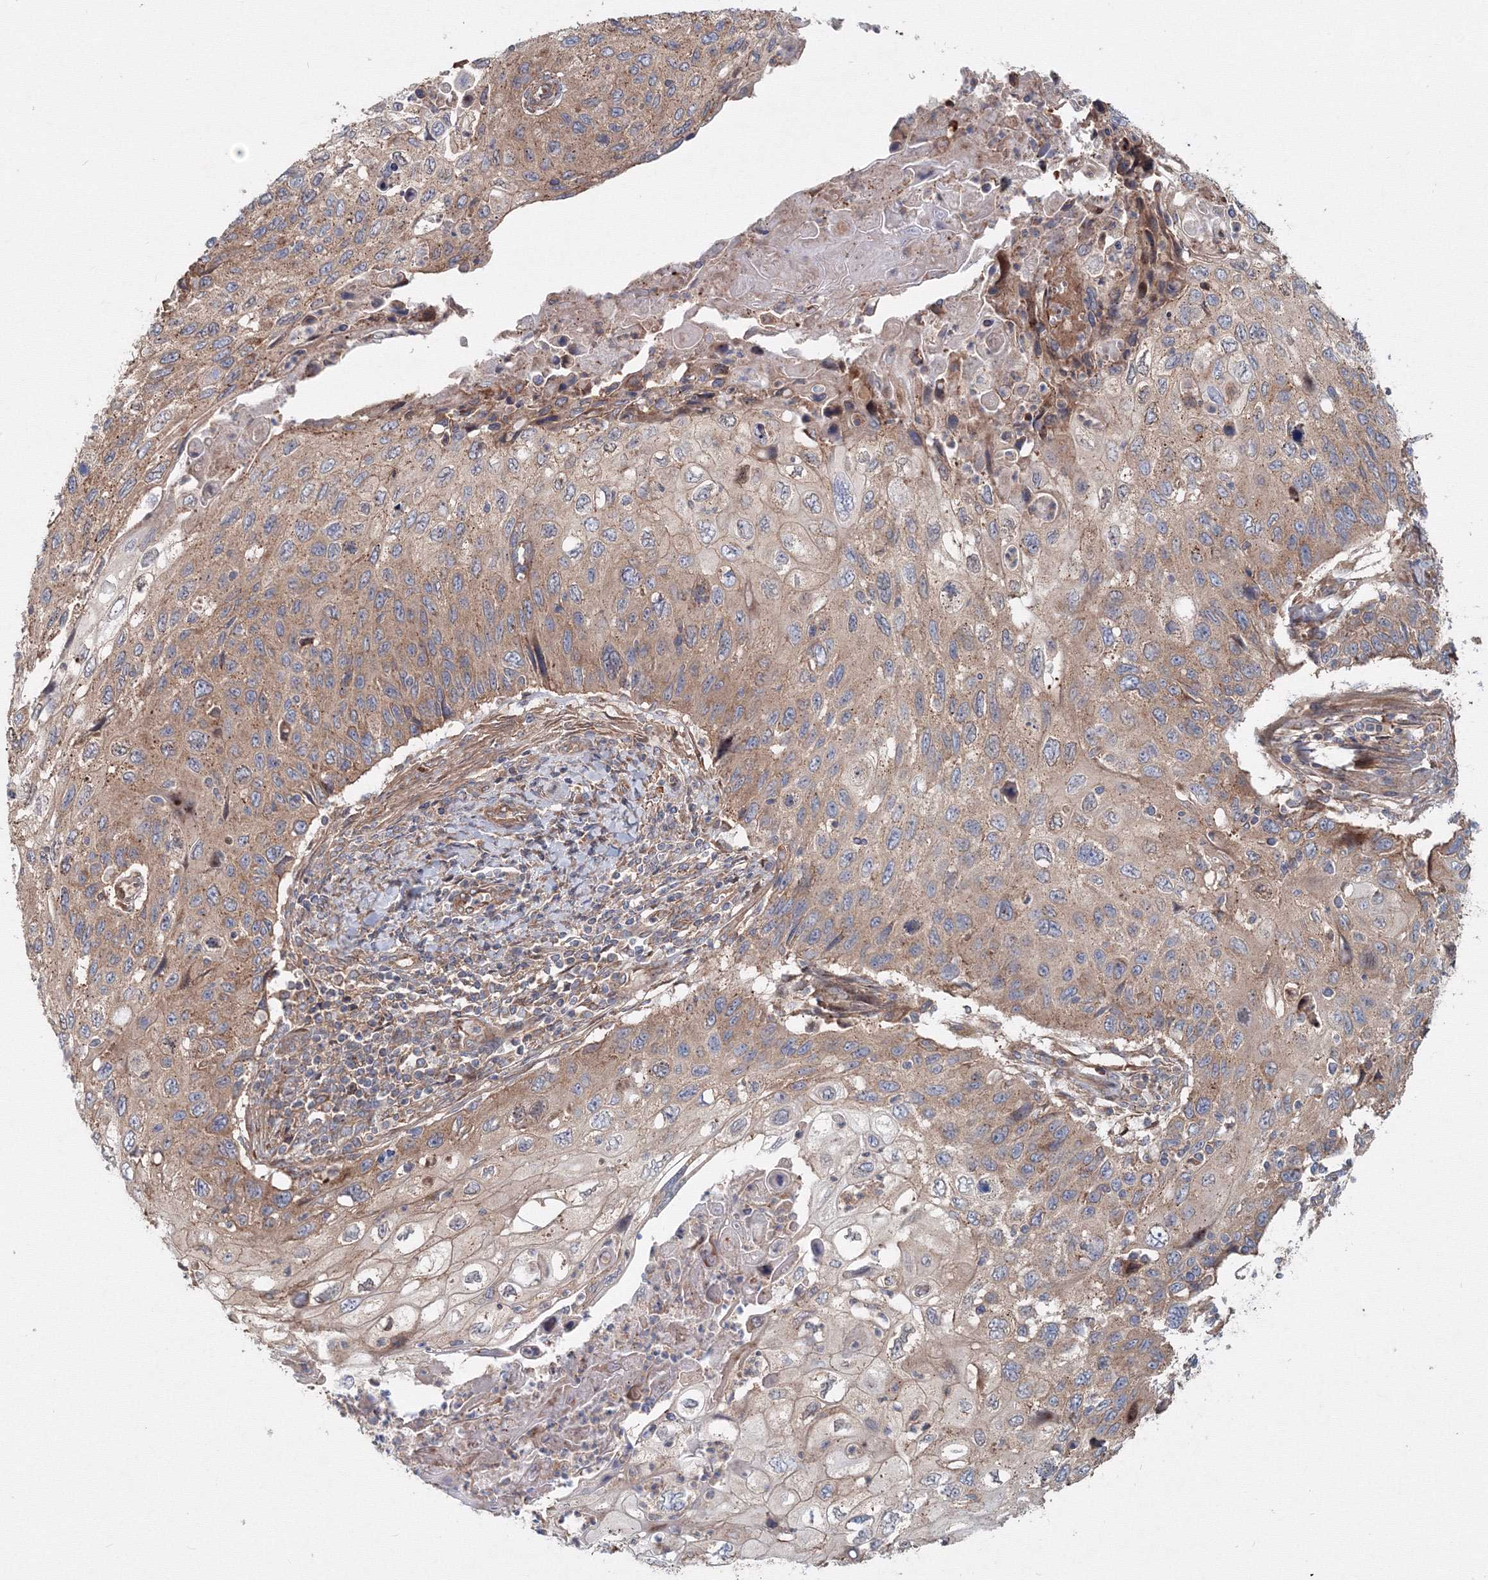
{"staining": {"intensity": "weak", "quantity": ">75%", "location": "cytoplasmic/membranous"}, "tissue": "cervical cancer", "cell_type": "Tumor cells", "image_type": "cancer", "snomed": [{"axis": "morphology", "description": "Squamous cell carcinoma, NOS"}, {"axis": "topography", "description": "Cervix"}], "caption": "Protein expression by immunohistochemistry shows weak cytoplasmic/membranous expression in approximately >75% of tumor cells in cervical cancer.", "gene": "EXOC1", "patient": {"sex": "female", "age": 70}}